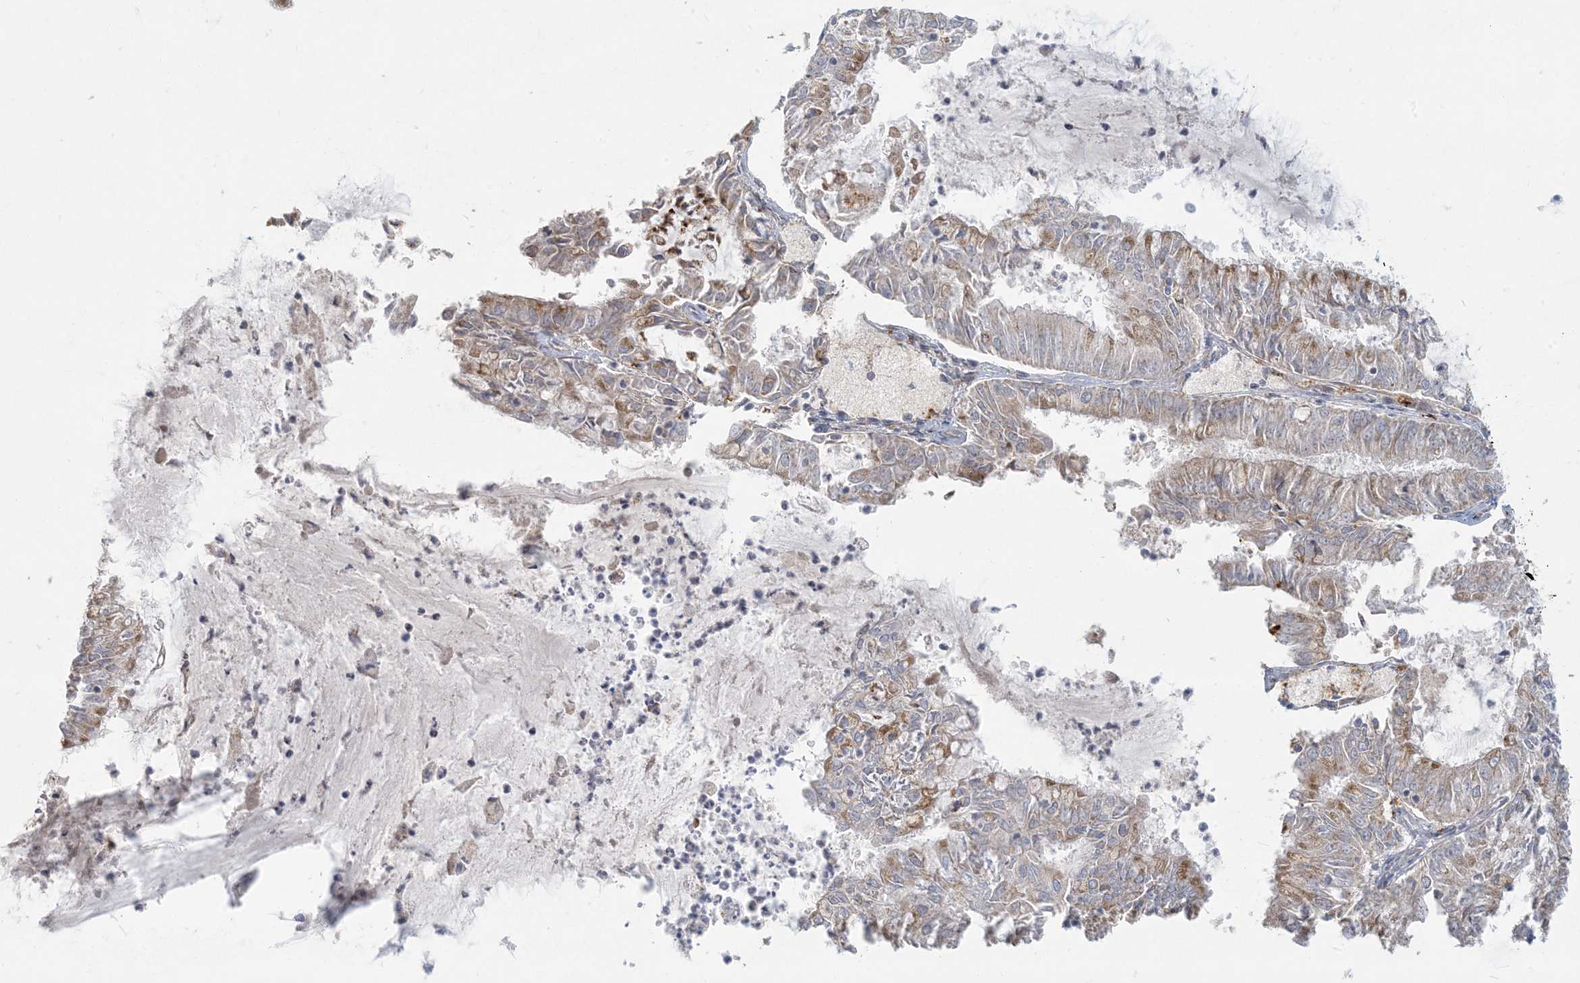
{"staining": {"intensity": "weak", "quantity": ">75%", "location": "cytoplasmic/membranous"}, "tissue": "endometrial cancer", "cell_type": "Tumor cells", "image_type": "cancer", "snomed": [{"axis": "morphology", "description": "Adenocarcinoma, NOS"}, {"axis": "topography", "description": "Endometrium"}], "caption": "This is an image of IHC staining of adenocarcinoma (endometrial), which shows weak expression in the cytoplasmic/membranous of tumor cells.", "gene": "MCAT", "patient": {"sex": "female", "age": 57}}